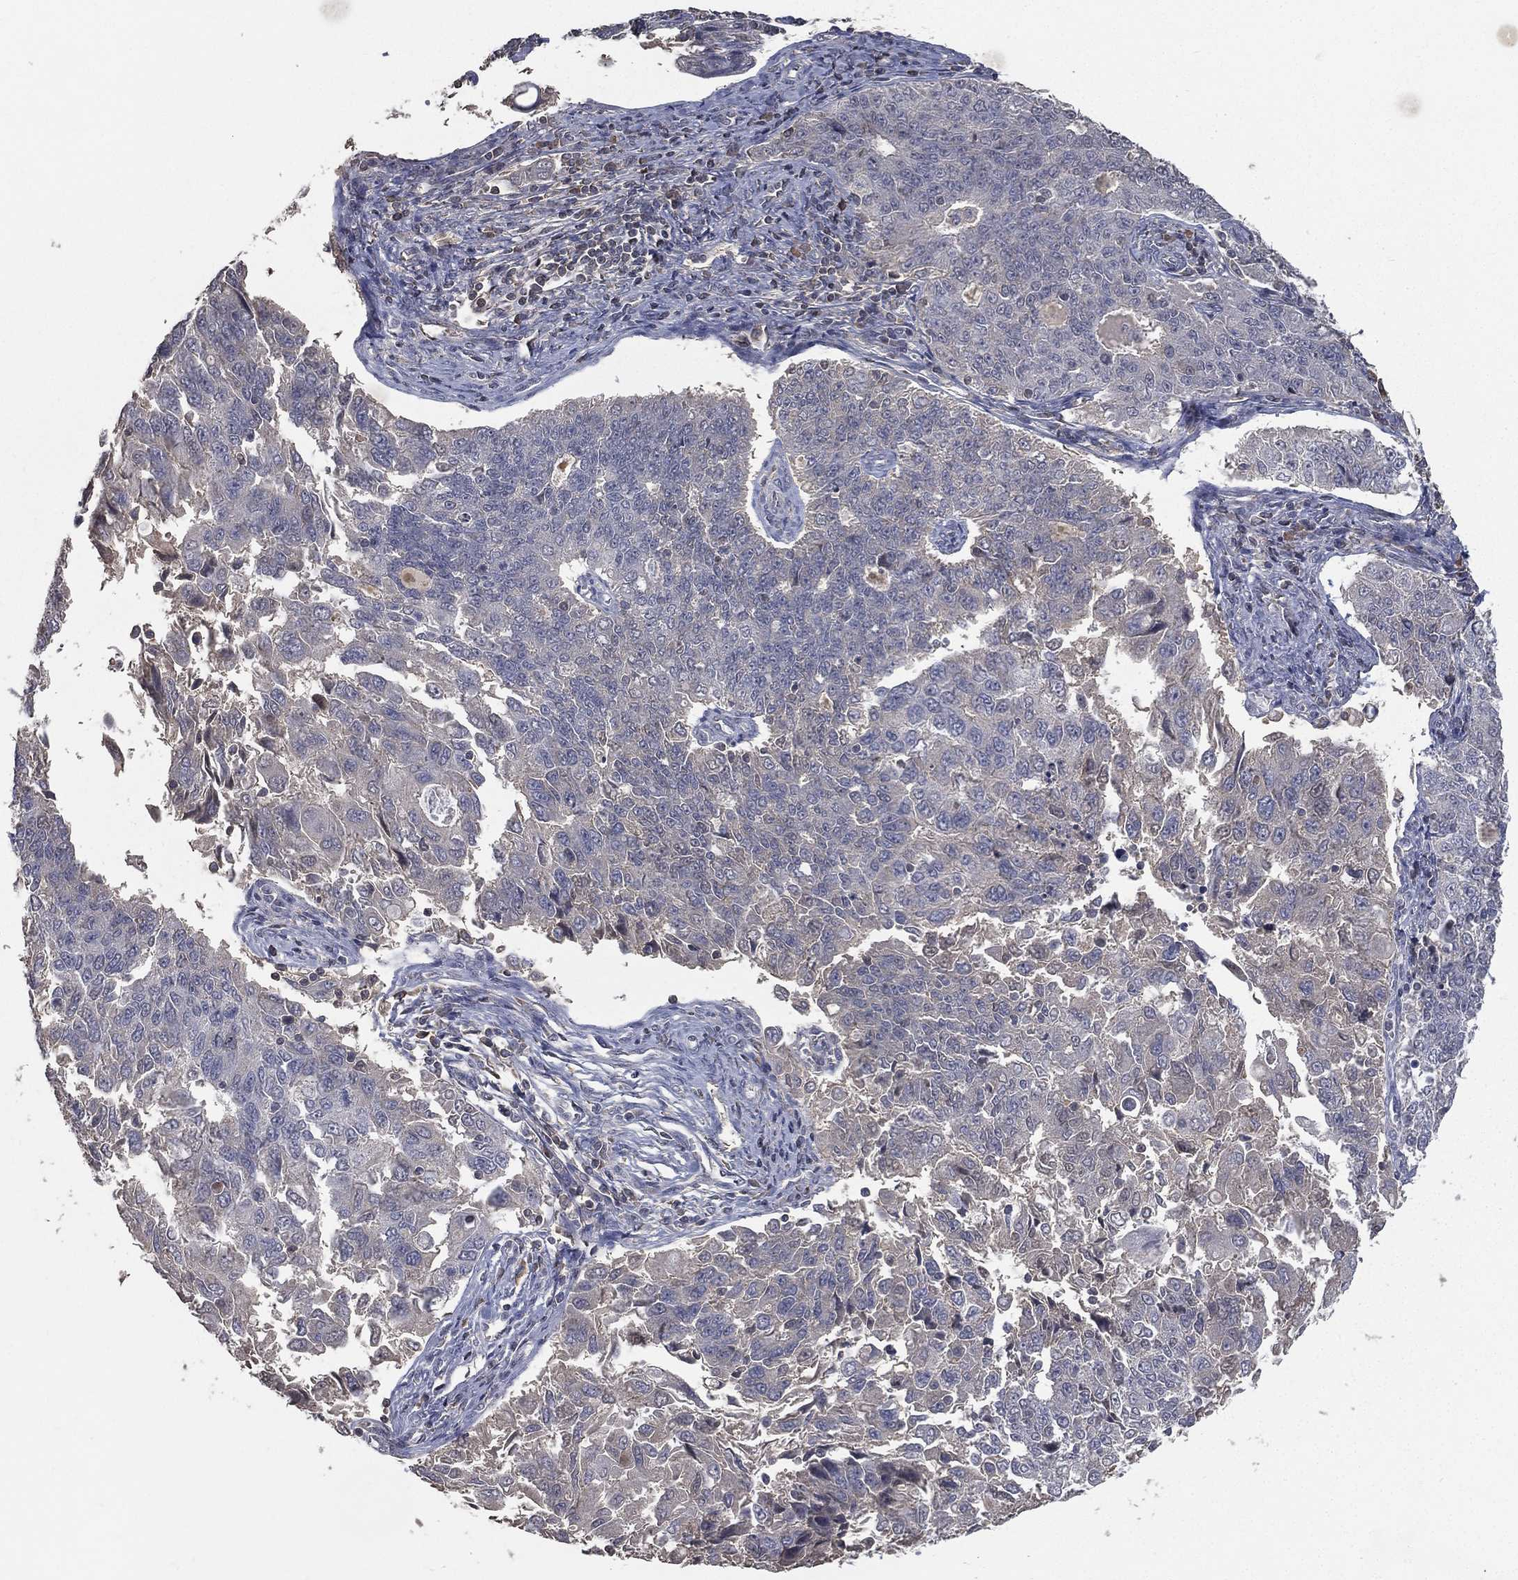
{"staining": {"intensity": "negative", "quantity": "none", "location": "none"}, "tissue": "endometrial cancer", "cell_type": "Tumor cells", "image_type": "cancer", "snomed": [{"axis": "morphology", "description": "Adenocarcinoma, NOS"}, {"axis": "topography", "description": "Endometrium"}], "caption": "Immunohistochemistry (IHC) of human endometrial cancer (adenocarcinoma) reveals no staining in tumor cells. (Brightfield microscopy of DAB immunohistochemistry at high magnification).", "gene": "SNAP25", "patient": {"sex": "female", "age": 43}}